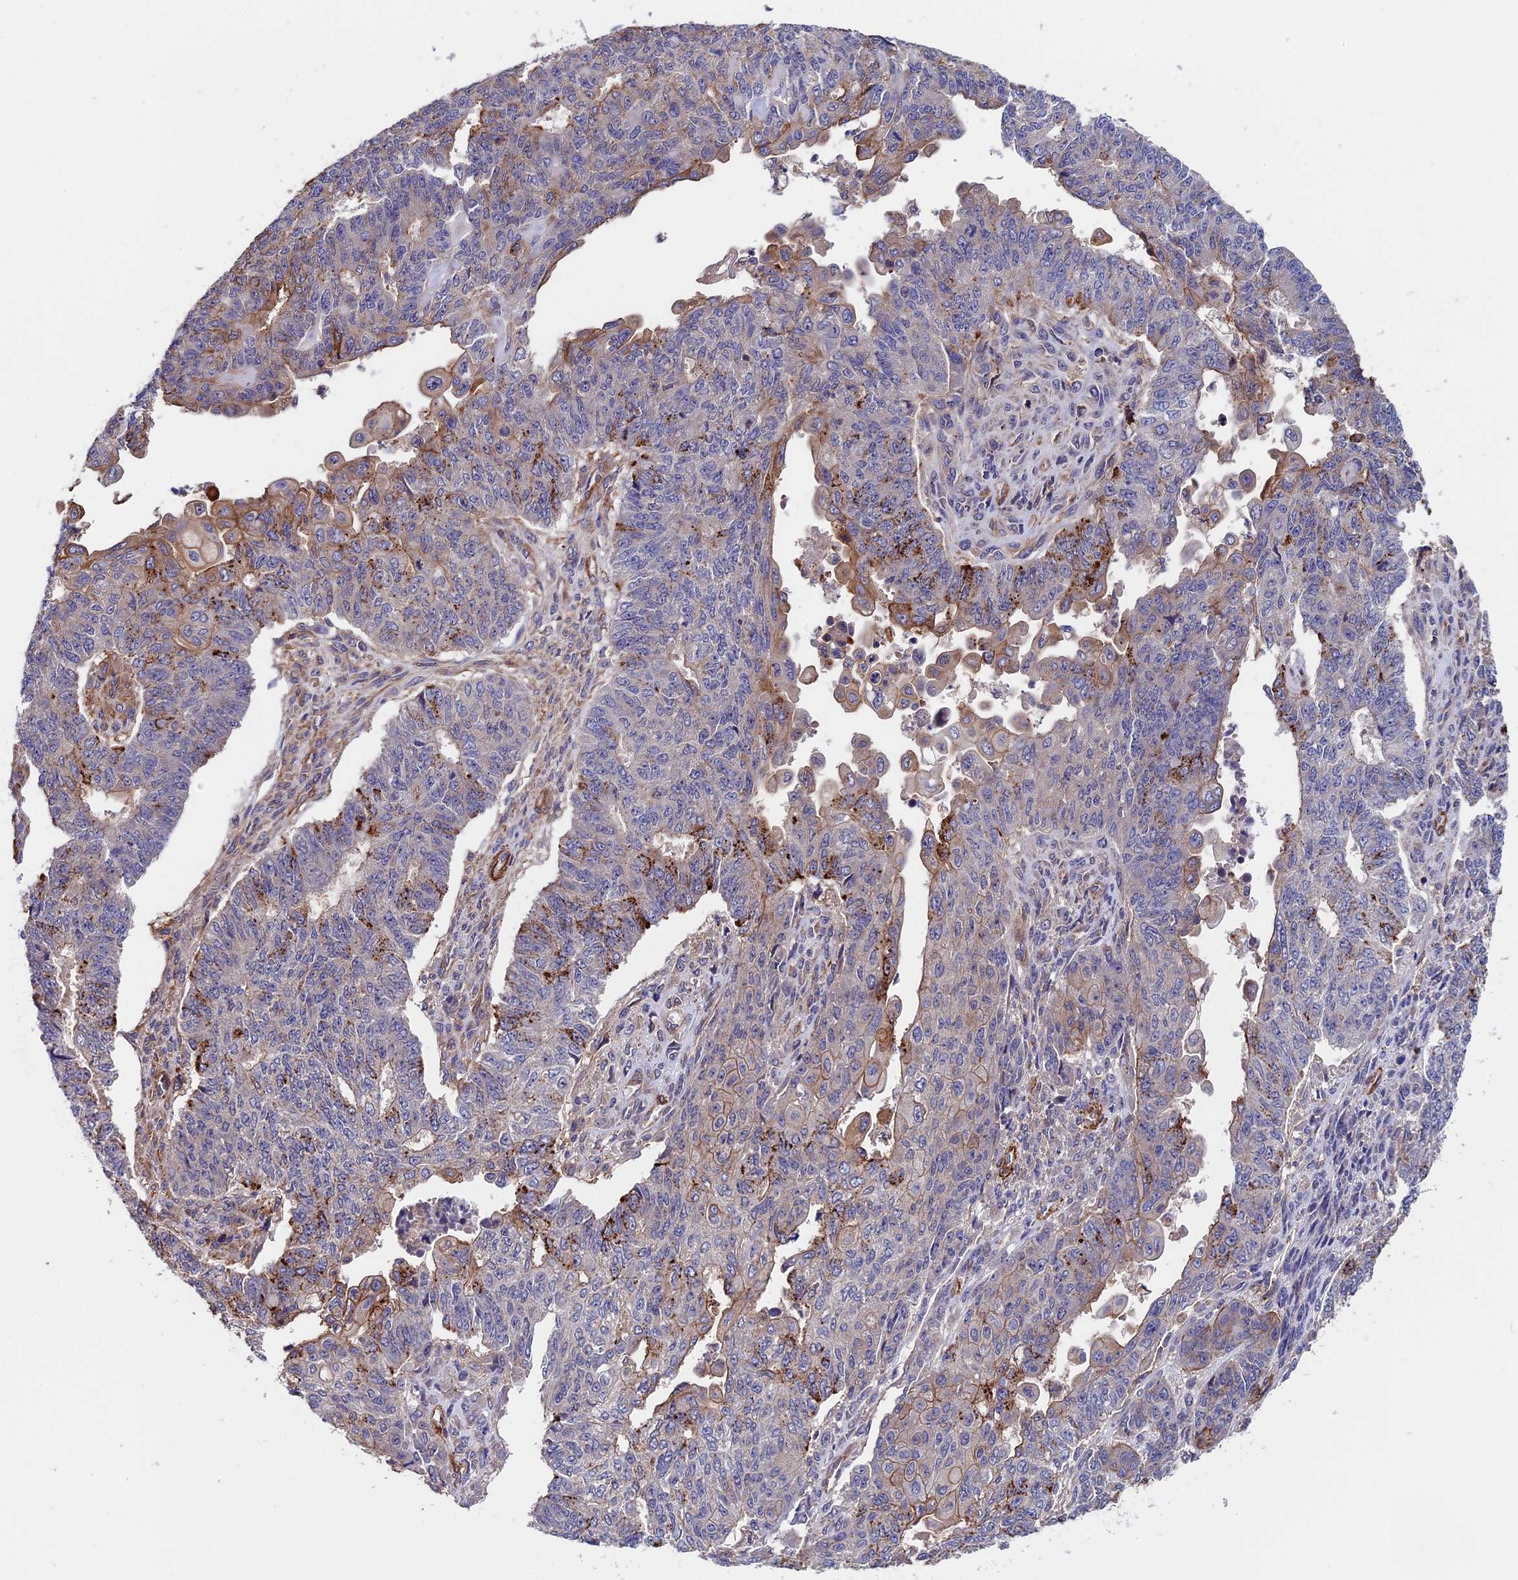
{"staining": {"intensity": "moderate", "quantity": "<25%", "location": "cytoplasmic/membranous"}, "tissue": "endometrial cancer", "cell_type": "Tumor cells", "image_type": "cancer", "snomed": [{"axis": "morphology", "description": "Adenocarcinoma, NOS"}, {"axis": "topography", "description": "Endometrium"}], "caption": "Tumor cells show low levels of moderate cytoplasmic/membranous staining in approximately <25% of cells in endometrial adenocarcinoma.", "gene": "SLC9A5", "patient": {"sex": "female", "age": 32}}